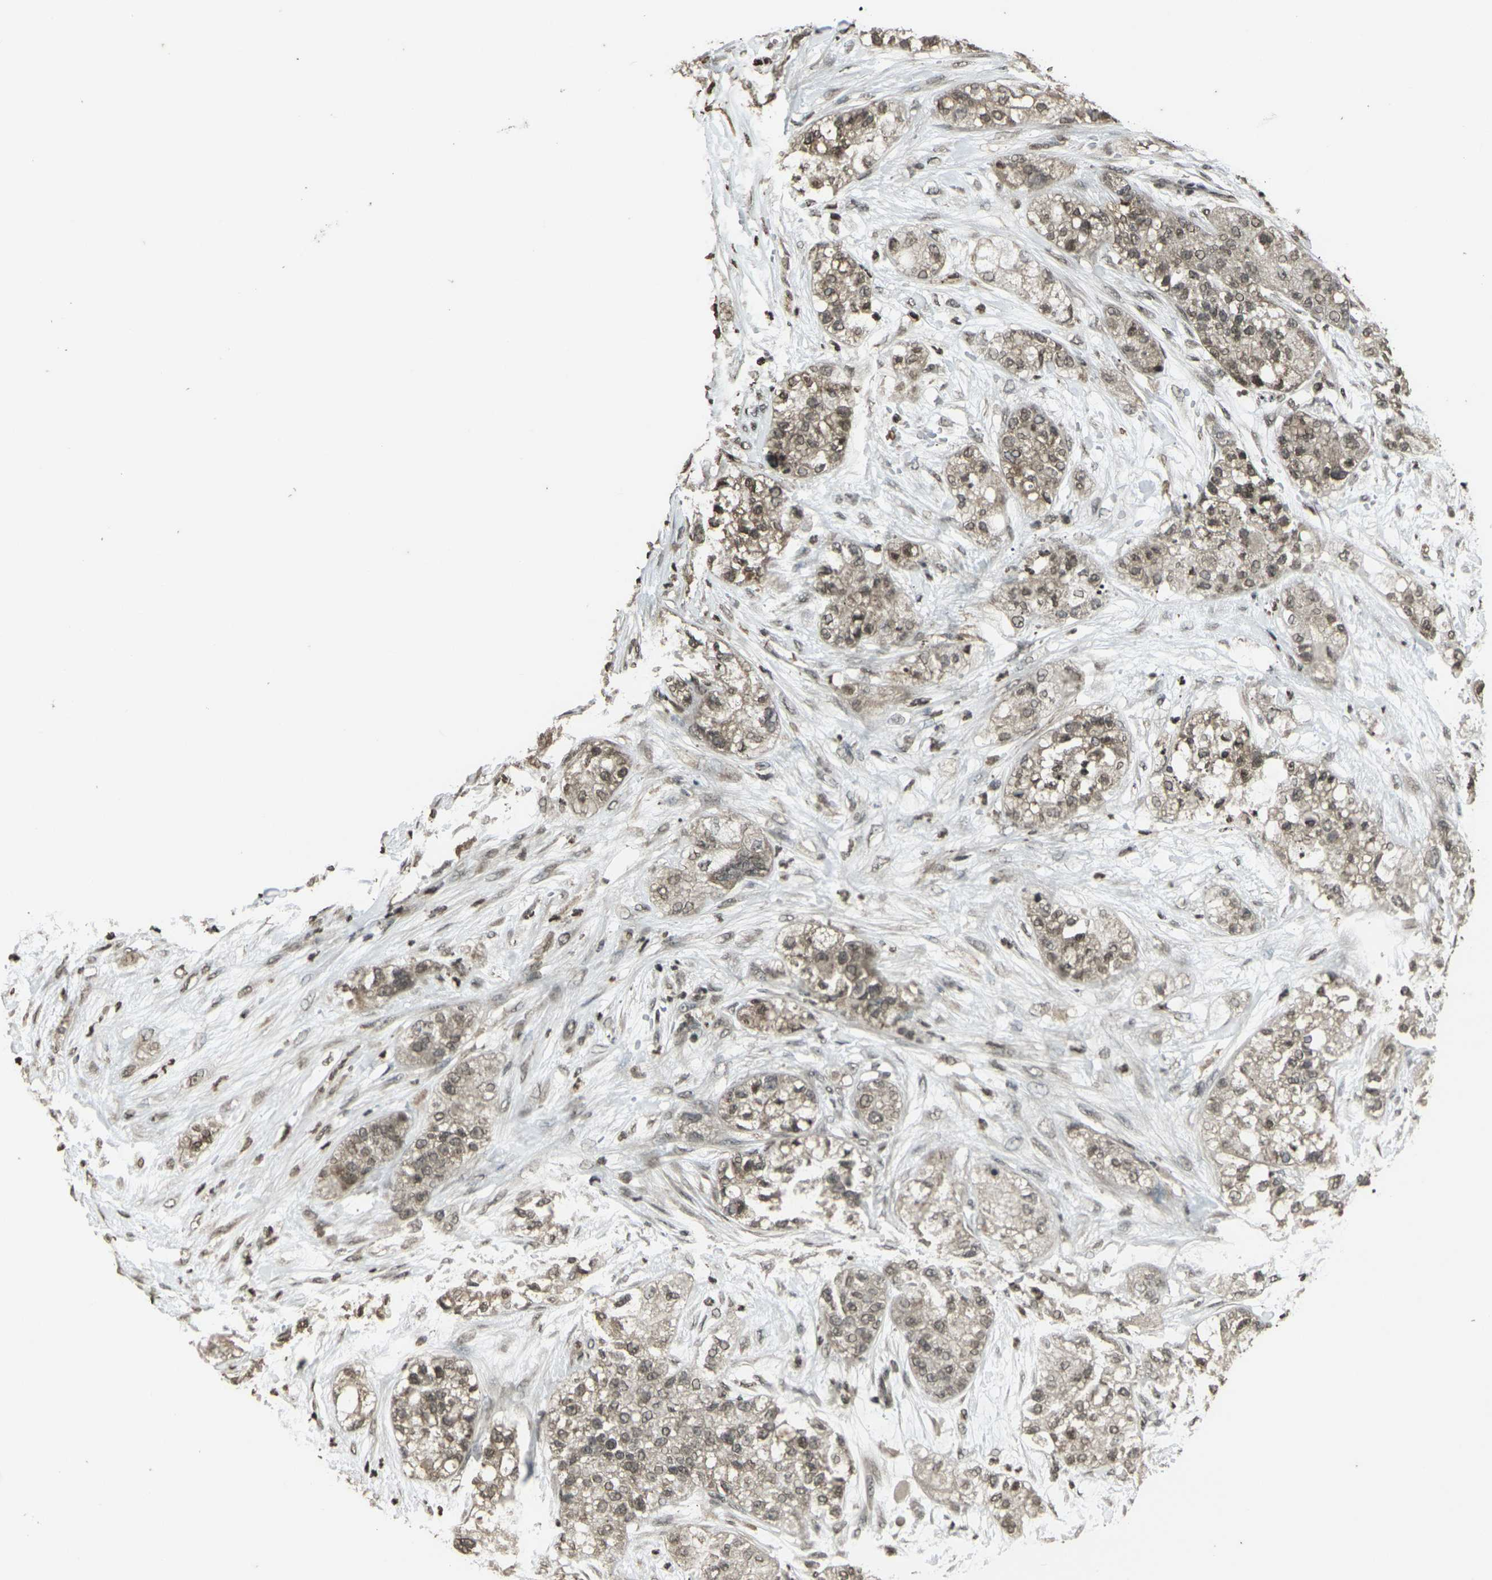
{"staining": {"intensity": "weak", "quantity": ">75%", "location": "cytoplasmic/membranous,nuclear"}, "tissue": "pancreatic cancer", "cell_type": "Tumor cells", "image_type": "cancer", "snomed": [{"axis": "morphology", "description": "Adenocarcinoma, NOS"}, {"axis": "topography", "description": "Pancreas"}], "caption": "Immunohistochemistry (IHC) image of neoplastic tissue: pancreatic cancer stained using immunohistochemistry exhibits low levels of weak protein expression localized specifically in the cytoplasmic/membranous and nuclear of tumor cells, appearing as a cytoplasmic/membranous and nuclear brown color.", "gene": "PRPF8", "patient": {"sex": "female", "age": 78}}